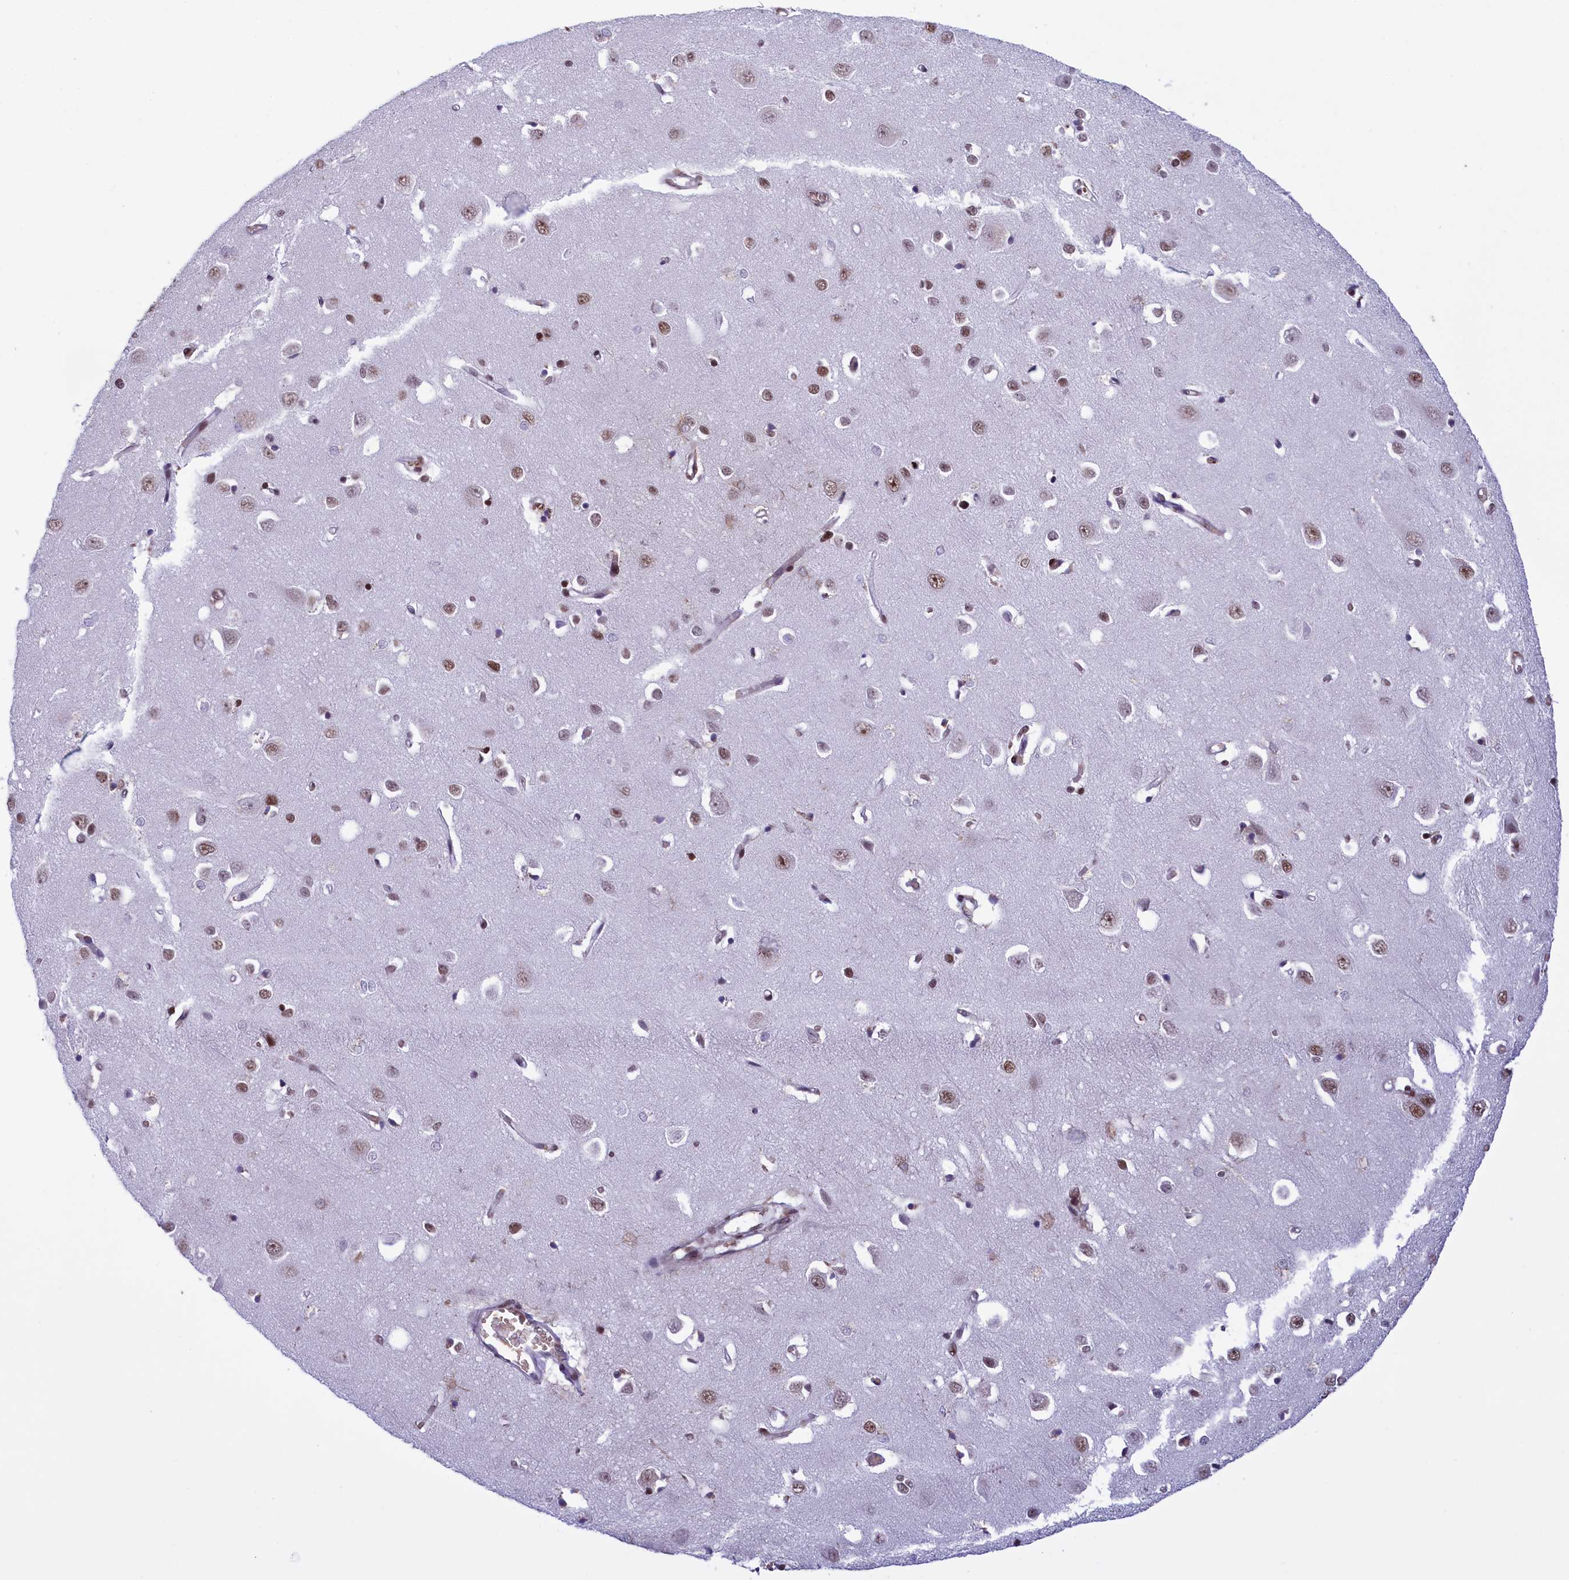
{"staining": {"intensity": "moderate", "quantity": ">75%", "location": "nuclear"}, "tissue": "cerebral cortex", "cell_type": "Endothelial cells", "image_type": "normal", "snomed": [{"axis": "morphology", "description": "Normal tissue, NOS"}, {"axis": "topography", "description": "Cerebral cortex"}], "caption": "Immunohistochemistry image of normal cerebral cortex stained for a protein (brown), which reveals medium levels of moderate nuclear positivity in about >75% of endothelial cells.", "gene": "MPHOSPH8", "patient": {"sex": "female", "age": 64}}